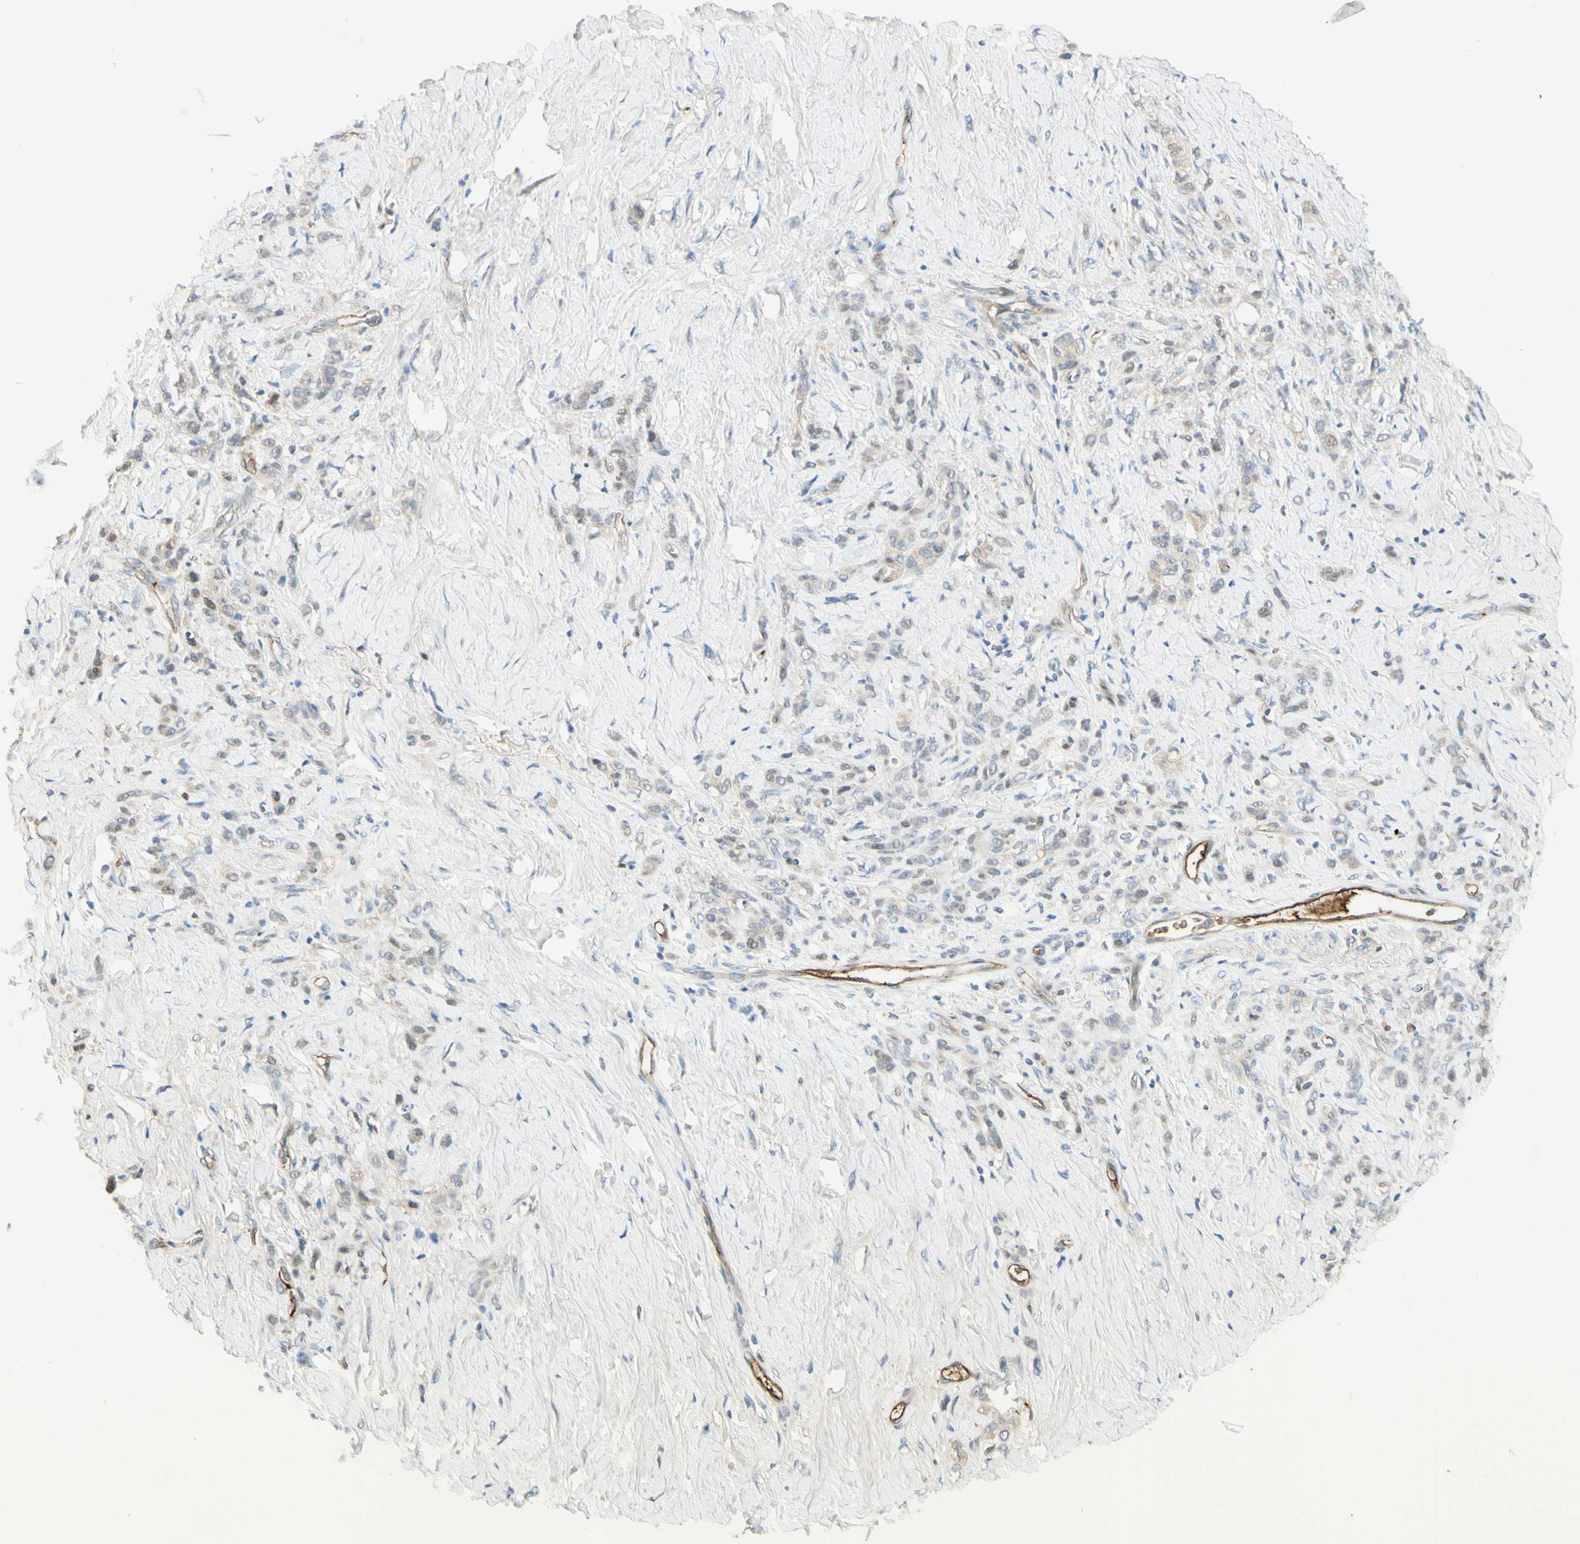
{"staining": {"intensity": "negative", "quantity": "none", "location": "none"}, "tissue": "stomach cancer", "cell_type": "Tumor cells", "image_type": "cancer", "snomed": [{"axis": "morphology", "description": "Adenocarcinoma, NOS"}, {"axis": "topography", "description": "Stomach"}], "caption": "Immunohistochemical staining of stomach cancer reveals no significant positivity in tumor cells.", "gene": "ANGPT2", "patient": {"sex": "male", "age": 82}}